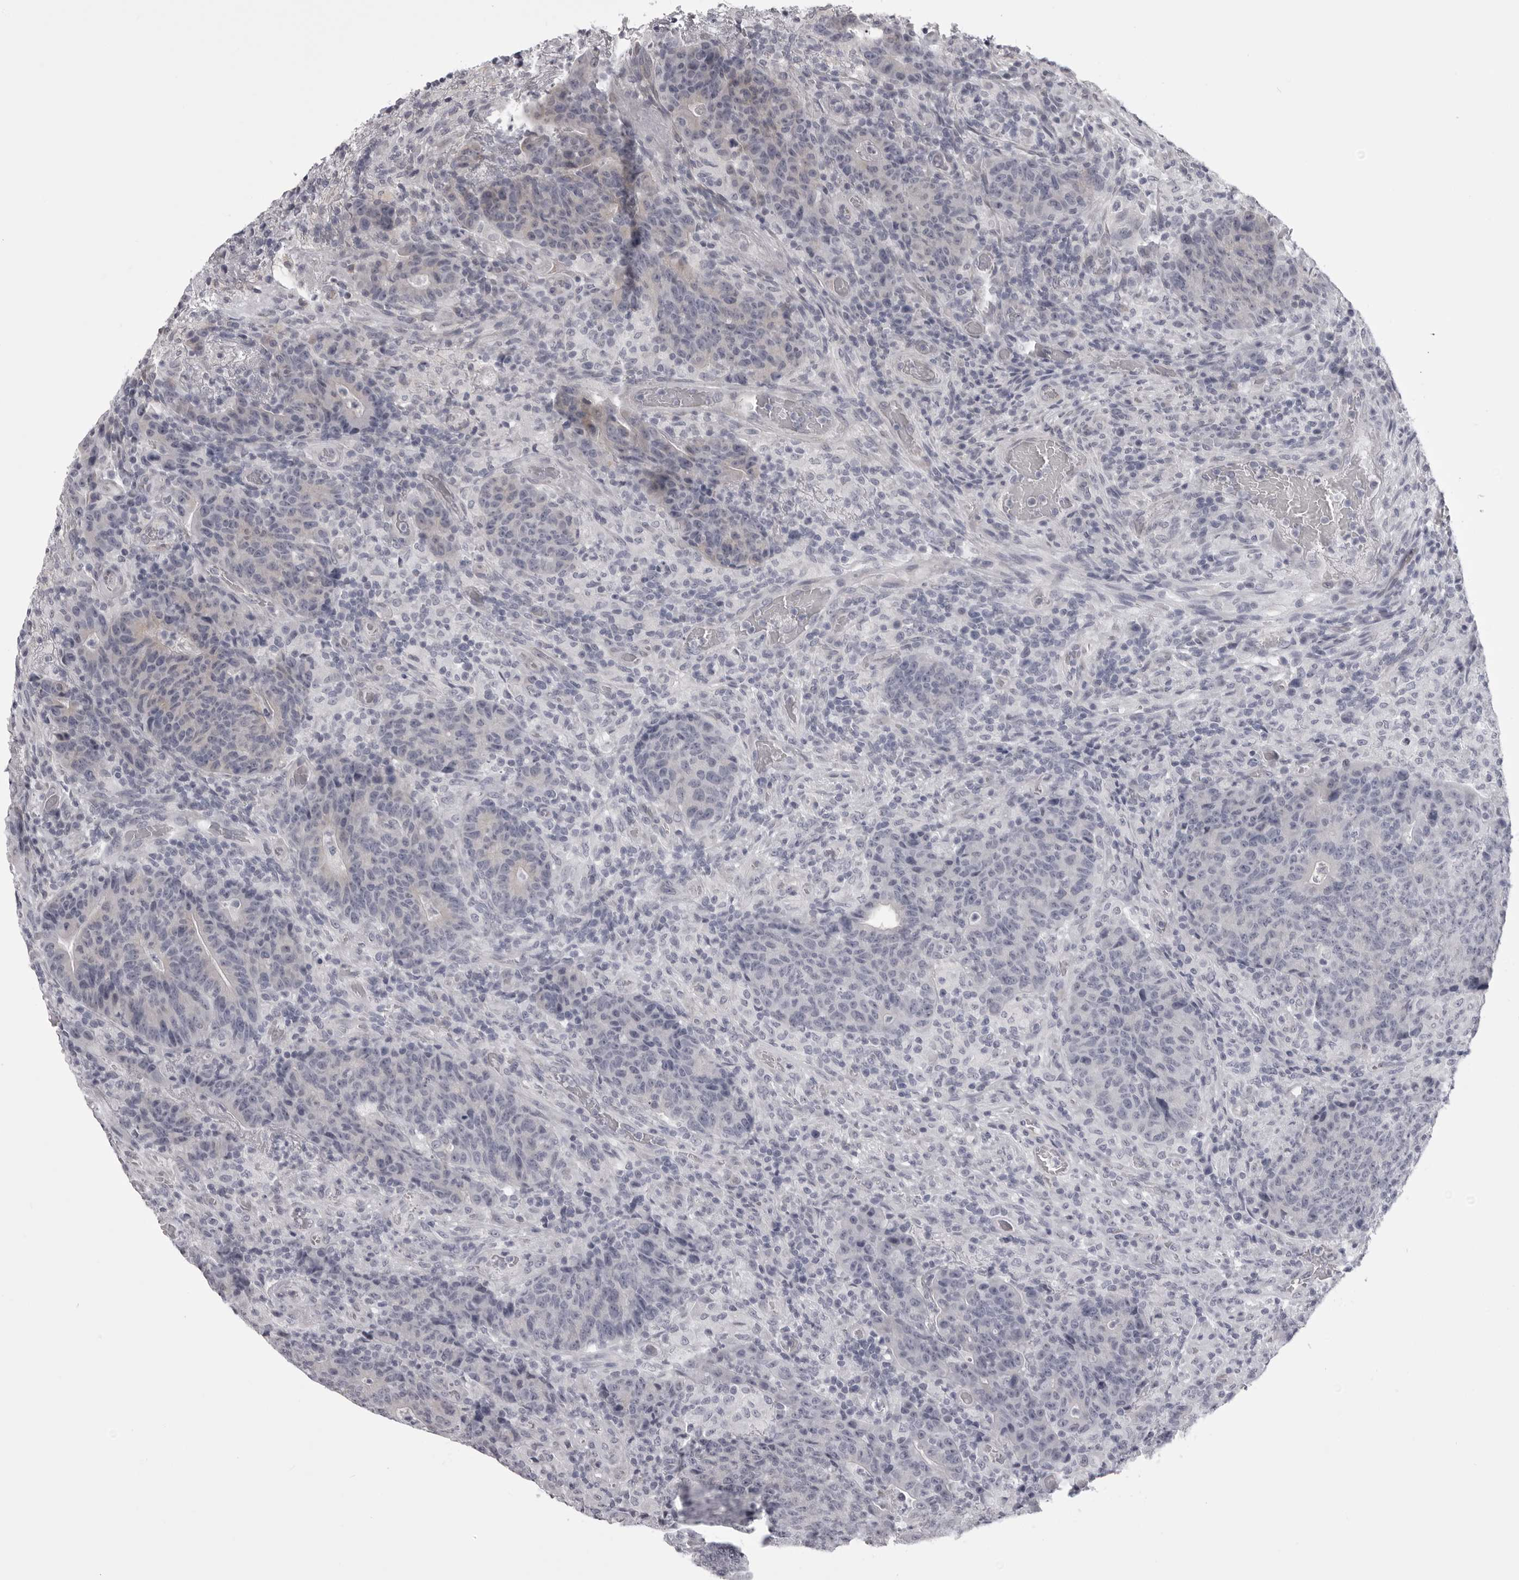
{"staining": {"intensity": "negative", "quantity": "none", "location": "none"}, "tissue": "colorectal cancer", "cell_type": "Tumor cells", "image_type": "cancer", "snomed": [{"axis": "morphology", "description": "Adenocarcinoma, NOS"}, {"axis": "topography", "description": "Colon"}], "caption": "Immunohistochemistry (IHC) micrograph of colorectal adenocarcinoma stained for a protein (brown), which shows no expression in tumor cells.", "gene": "EPHA10", "patient": {"sex": "female", "age": 75}}